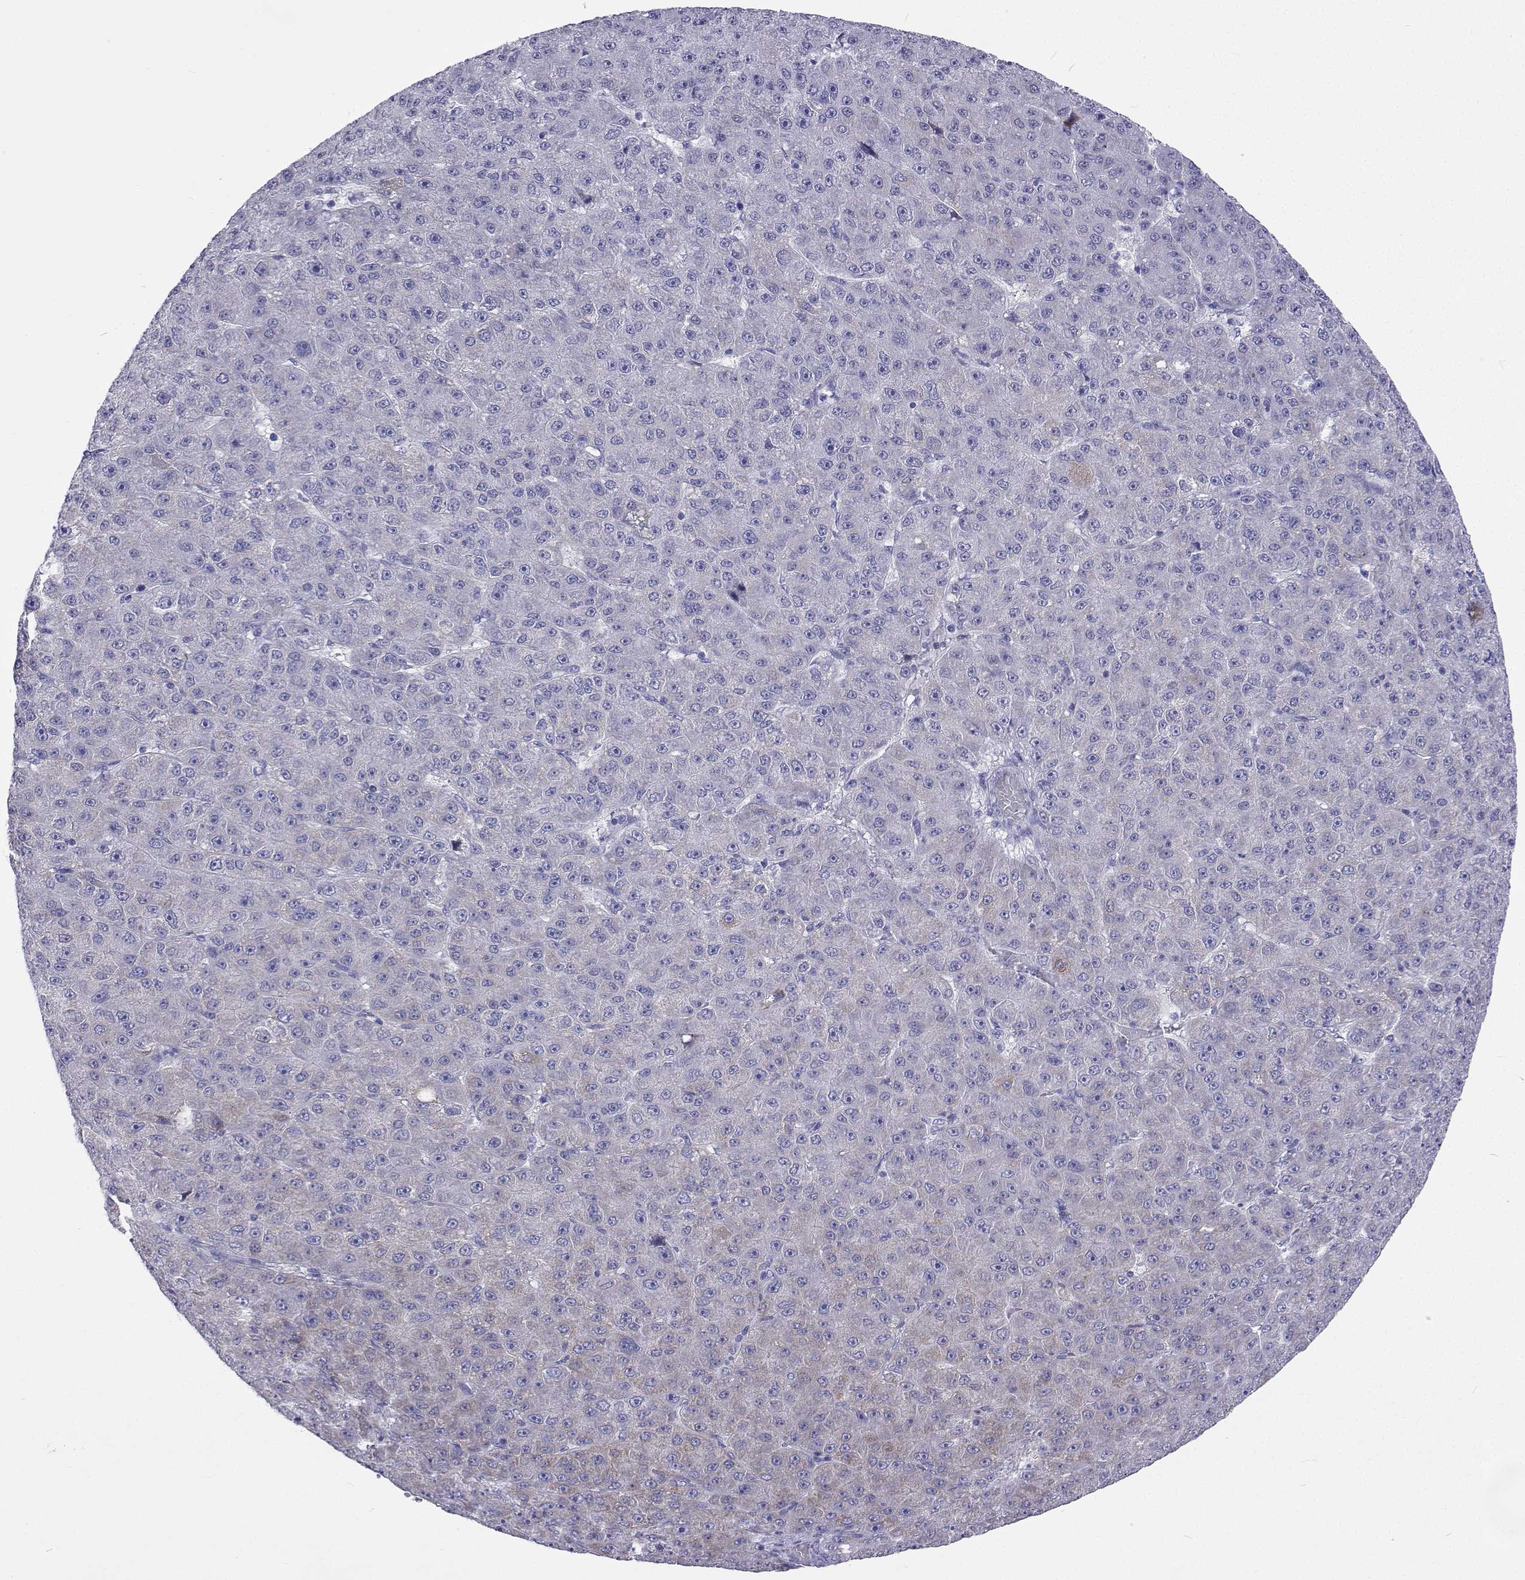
{"staining": {"intensity": "negative", "quantity": "none", "location": "none"}, "tissue": "liver cancer", "cell_type": "Tumor cells", "image_type": "cancer", "snomed": [{"axis": "morphology", "description": "Carcinoma, Hepatocellular, NOS"}, {"axis": "topography", "description": "Liver"}], "caption": "Tumor cells show no significant protein expression in liver cancer.", "gene": "UMODL1", "patient": {"sex": "male", "age": 67}}